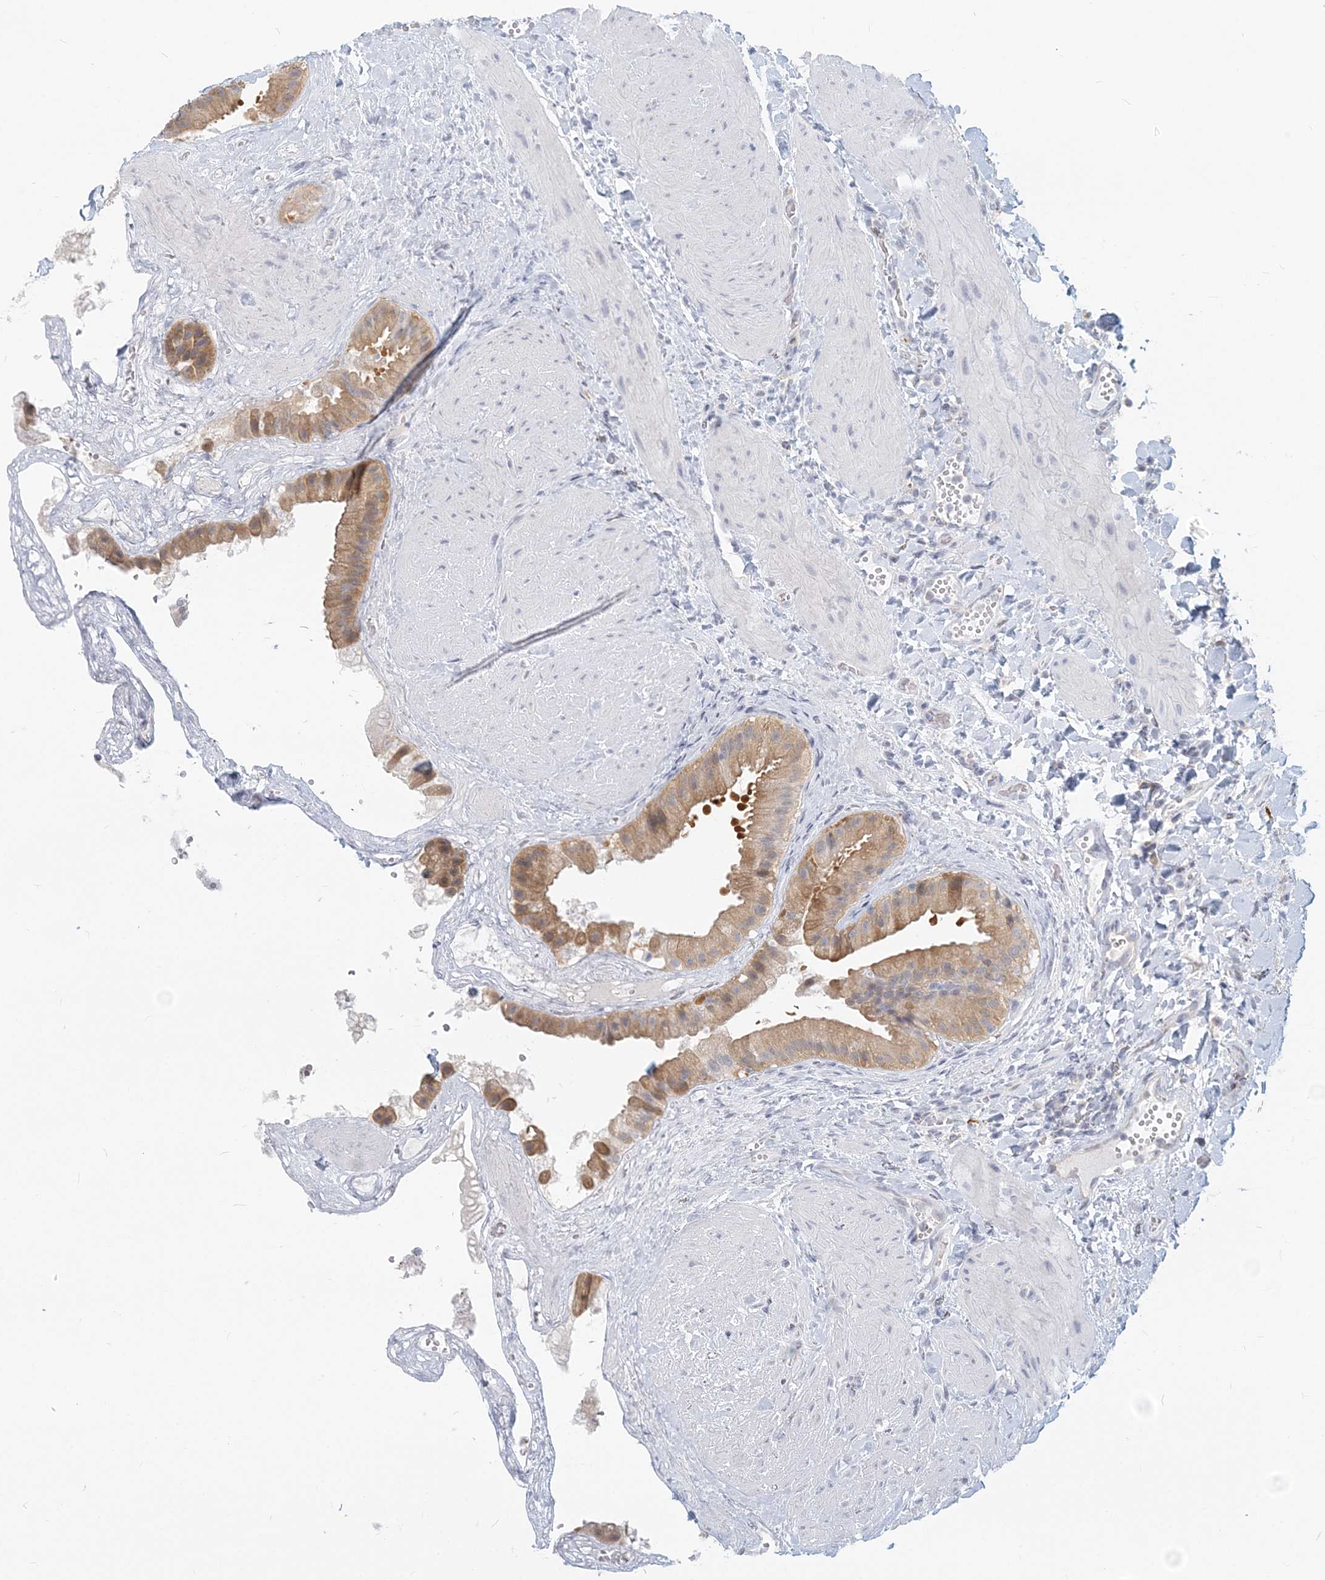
{"staining": {"intensity": "moderate", "quantity": ">75%", "location": "cytoplasmic/membranous"}, "tissue": "gallbladder", "cell_type": "Glandular cells", "image_type": "normal", "snomed": [{"axis": "morphology", "description": "Normal tissue, NOS"}, {"axis": "topography", "description": "Gallbladder"}], "caption": "Immunohistochemistry staining of normal gallbladder, which shows medium levels of moderate cytoplasmic/membranous staining in approximately >75% of glandular cells indicating moderate cytoplasmic/membranous protein expression. The staining was performed using DAB (brown) for protein detection and nuclei were counterstained in hematoxylin (blue).", "gene": "GMPPA", "patient": {"sex": "male", "age": 55}}